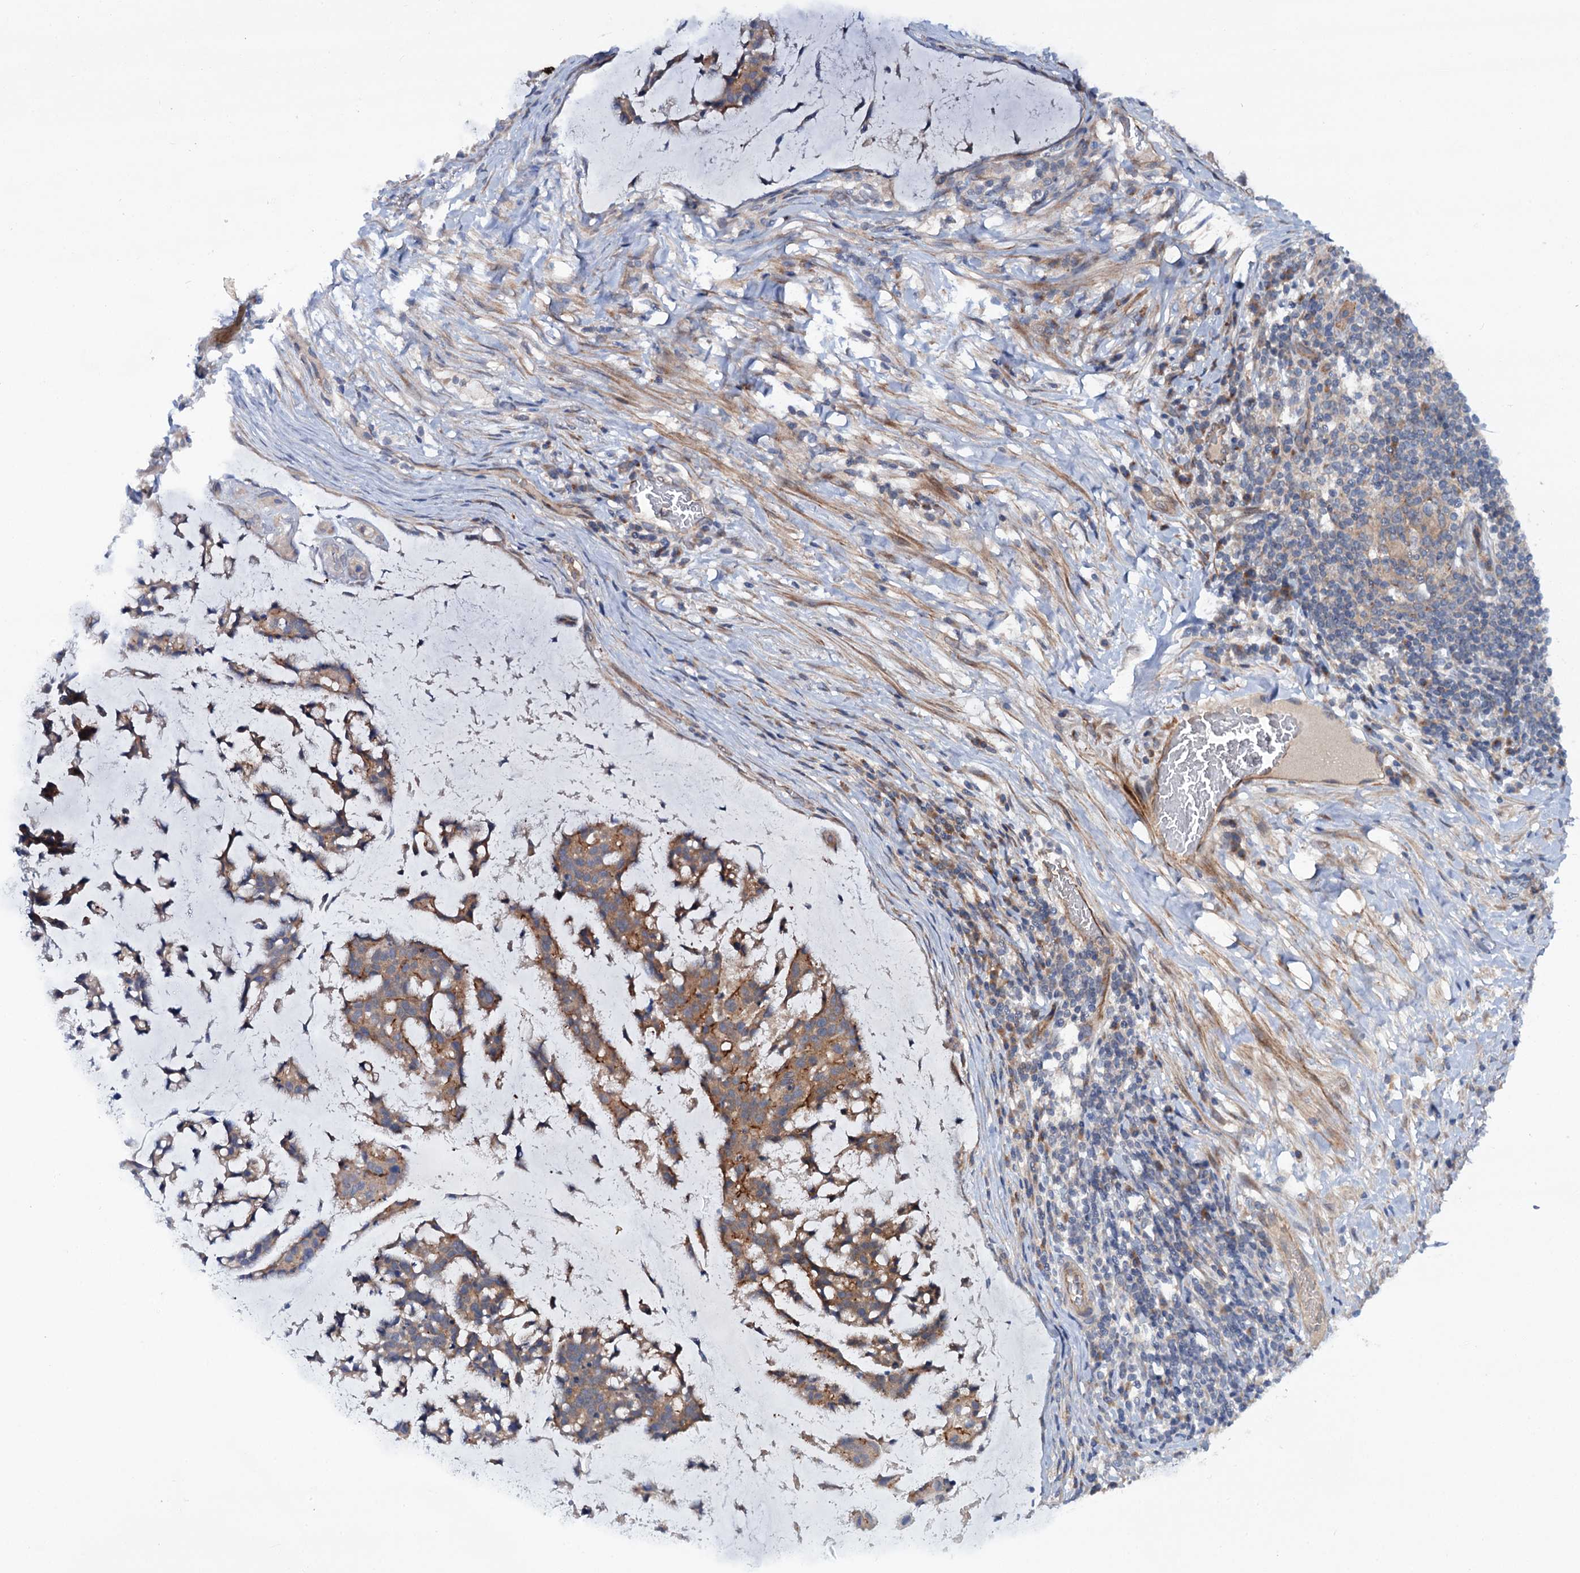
{"staining": {"intensity": "moderate", "quantity": ">75%", "location": "cytoplasmic/membranous"}, "tissue": "stomach cancer", "cell_type": "Tumor cells", "image_type": "cancer", "snomed": [{"axis": "morphology", "description": "Adenocarcinoma, NOS"}, {"axis": "topography", "description": "Stomach, lower"}], "caption": "This micrograph exhibits stomach cancer stained with immunohistochemistry to label a protein in brown. The cytoplasmic/membranous of tumor cells show moderate positivity for the protein. Nuclei are counter-stained blue.", "gene": "ADGRG4", "patient": {"sex": "male", "age": 67}}